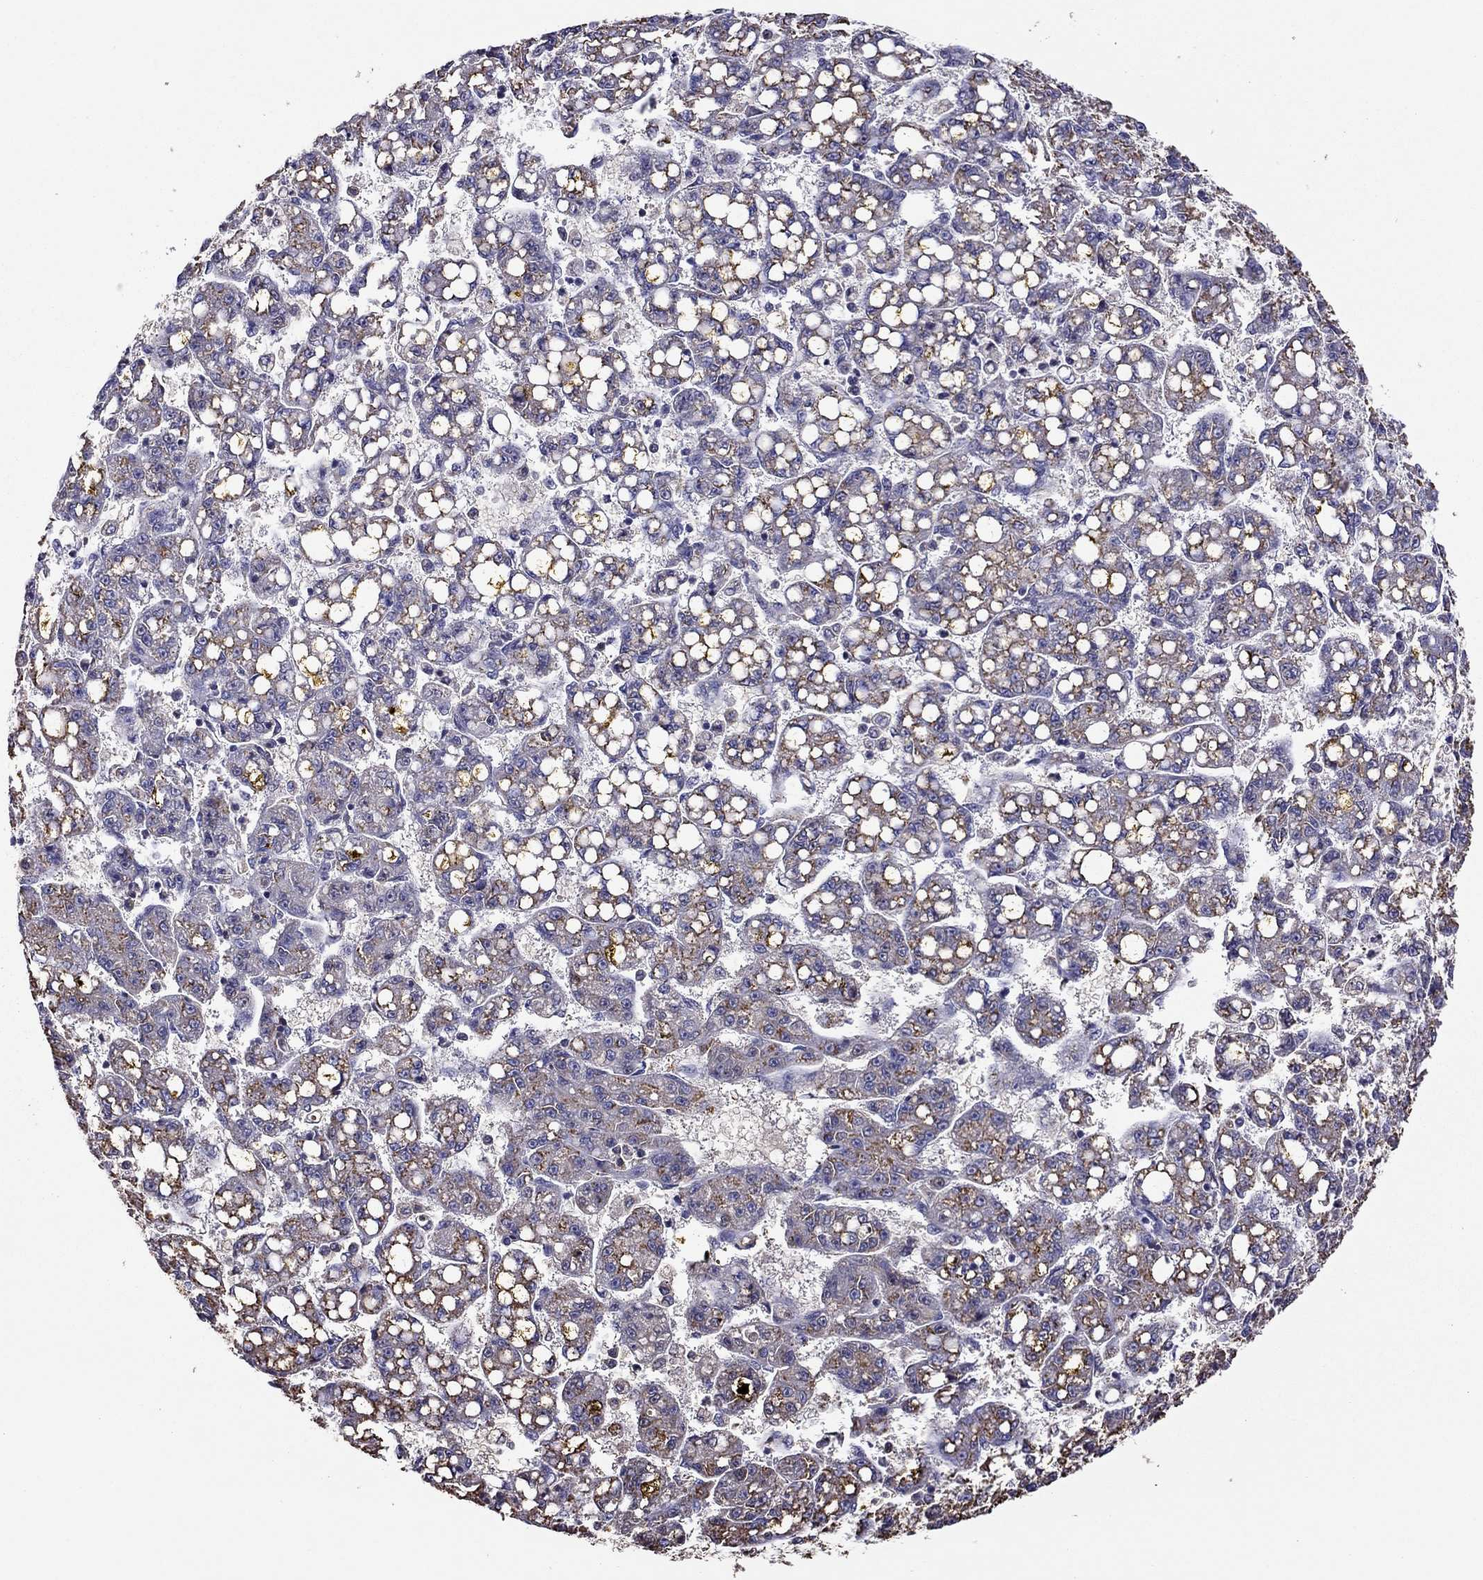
{"staining": {"intensity": "weak", "quantity": "25%-75%", "location": "cytoplasmic/membranous"}, "tissue": "liver cancer", "cell_type": "Tumor cells", "image_type": "cancer", "snomed": [{"axis": "morphology", "description": "Carcinoma, Hepatocellular, NOS"}, {"axis": "topography", "description": "Liver"}], "caption": "About 25%-75% of tumor cells in human liver cancer demonstrate weak cytoplasmic/membranous protein expression as visualized by brown immunohistochemical staining.", "gene": "SCG2", "patient": {"sex": "female", "age": 65}}